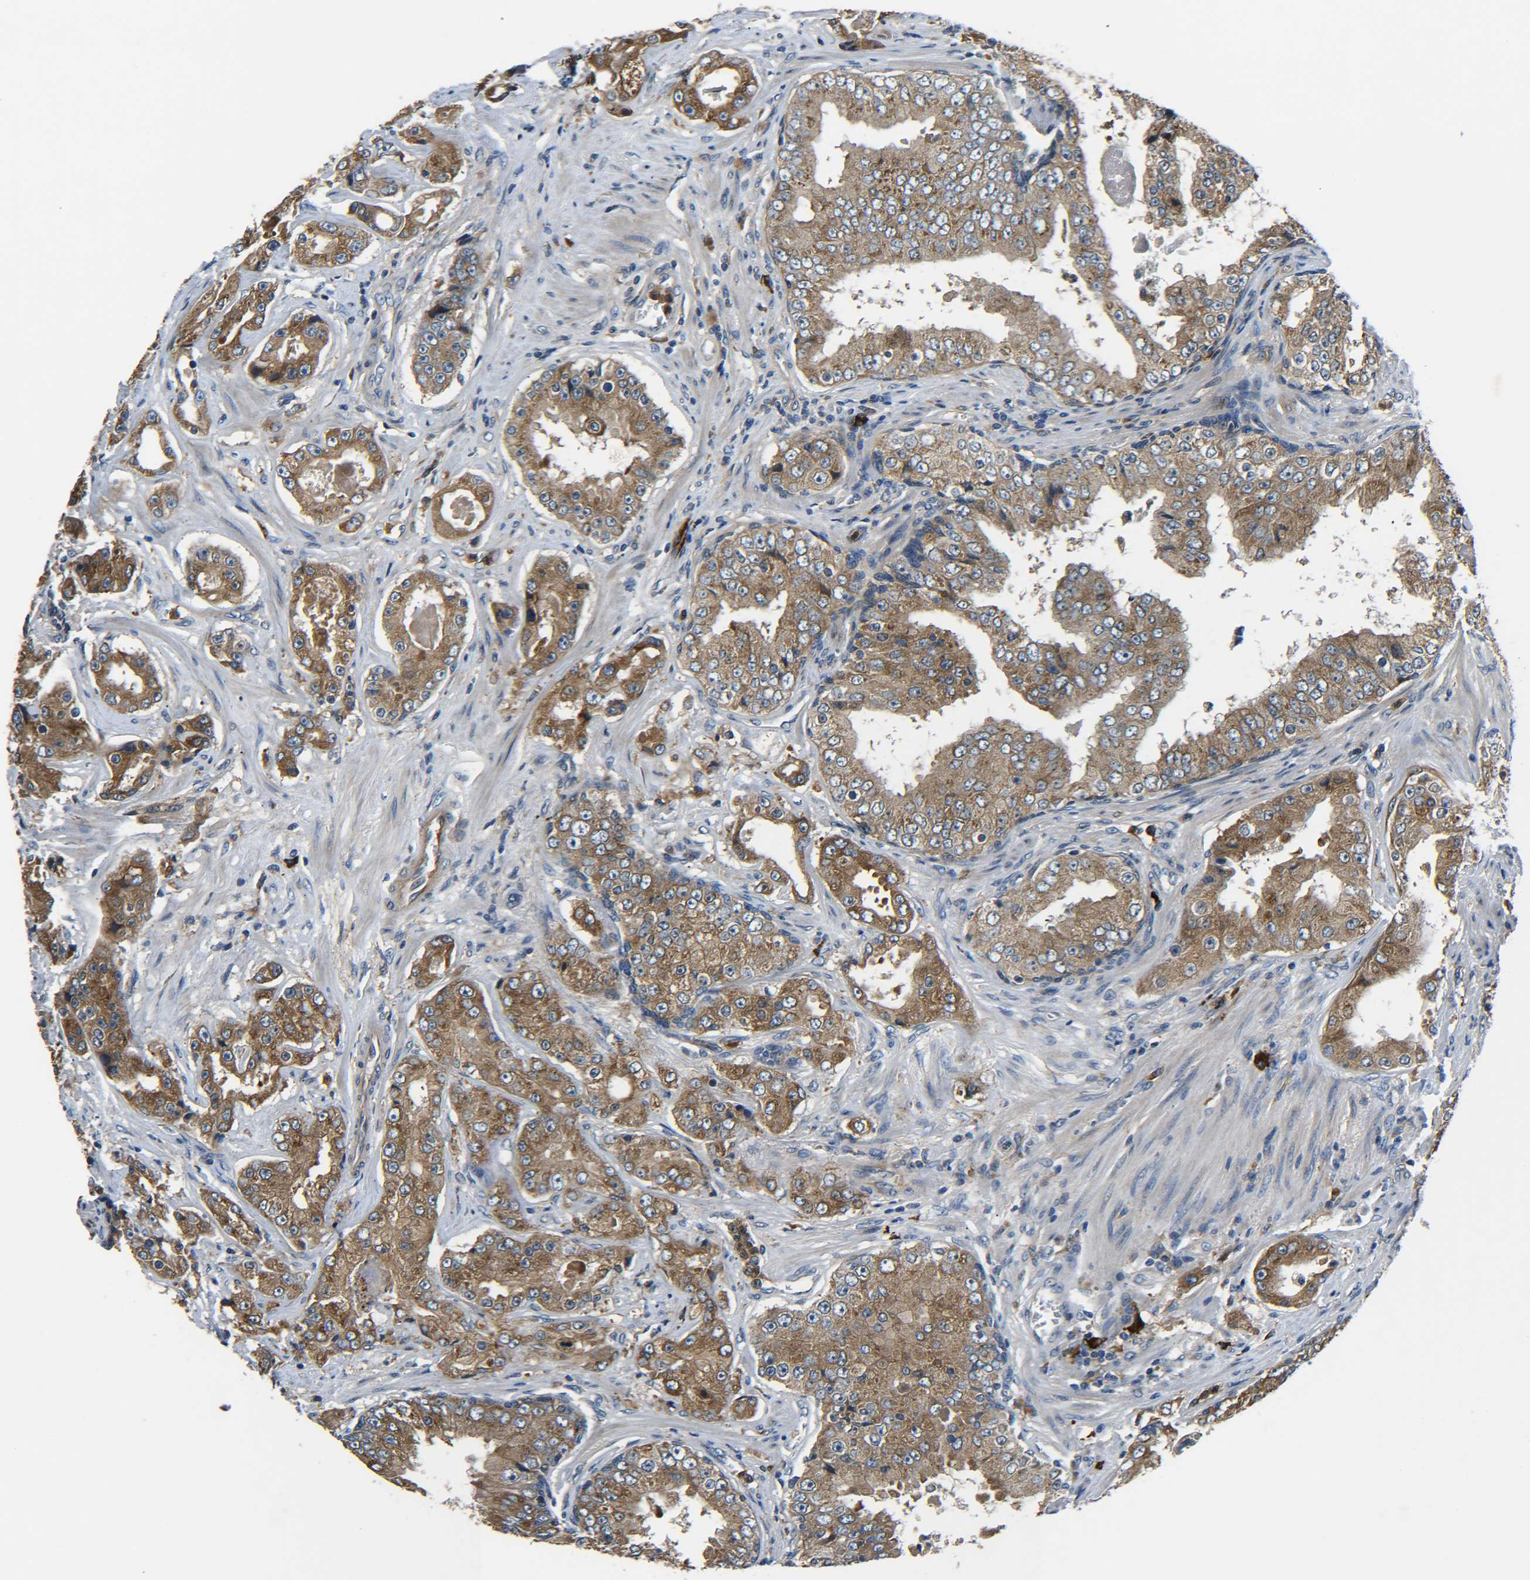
{"staining": {"intensity": "moderate", "quantity": ">75%", "location": "cytoplasmic/membranous"}, "tissue": "prostate cancer", "cell_type": "Tumor cells", "image_type": "cancer", "snomed": [{"axis": "morphology", "description": "Adenocarcinoma, High grade"}, {"axis": "topography", "description": "Prostate"}], "caption": "Immunohistochemical staining of prostate cancer (adenocarcinoma (high-grade)) reveals medium levels of moderate cytoplasmic/membranous positivity in about >75% of tumor cells. (DAB = brown stain, brightfield microscopy at high magnification).", "gene": "RAB1B", "patient": {"sex": "male", "age": 73}}